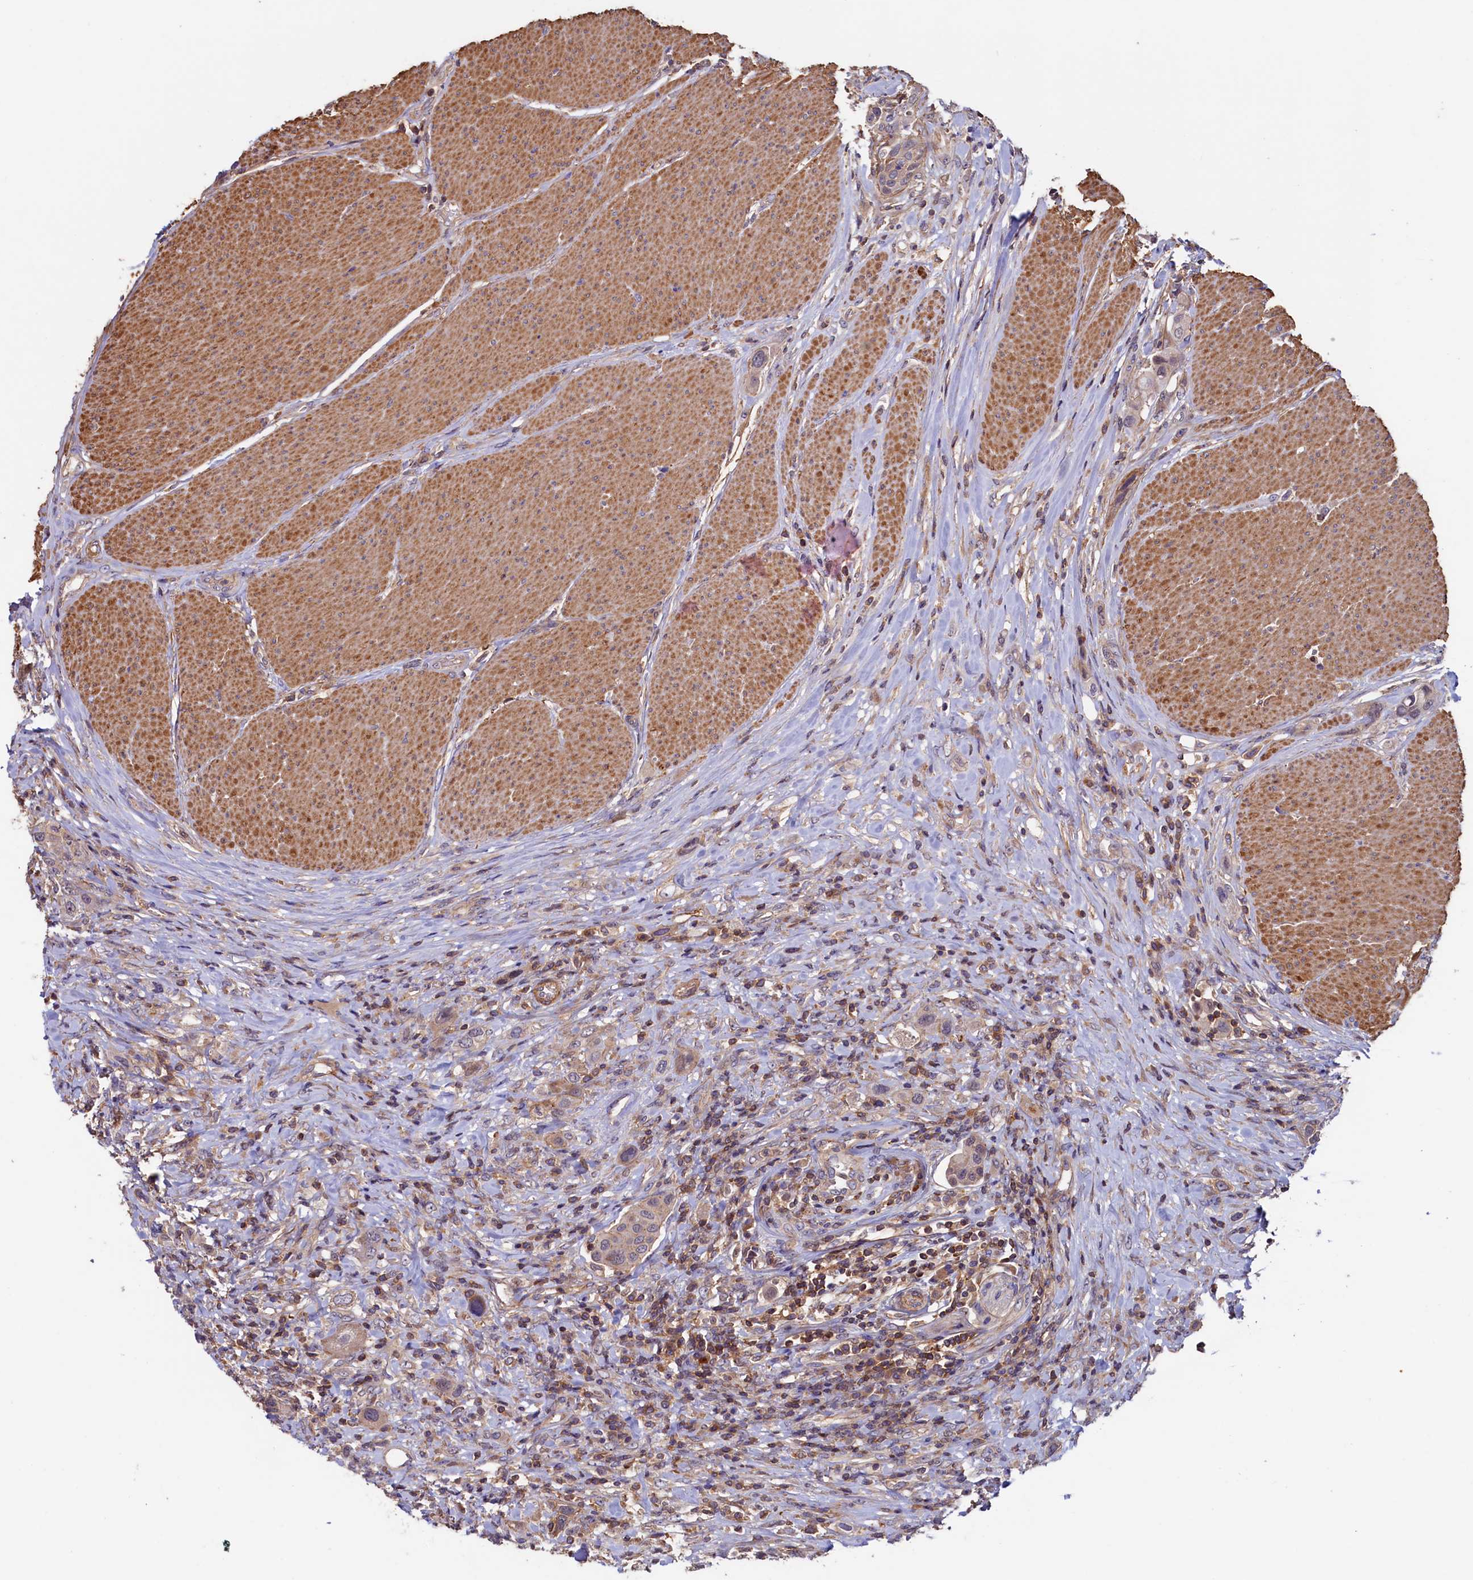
{"staining": {"intensity": "negative", "quantity": "none", "location": "none"}, "tissue": "urothelial cancer", "cell_type": "Tumor cells", "image_type": "cancer", "snomed": [{"axis": "morphology", "description": "Urothelial carcinoma, High grade"}, {"axis": "topography", "description": "Urinary bladder"}], "caption": "Micrograph shows no protein positivity in tumor cells of urothelial carcinoma (high-grade) tissue.", "gene": "DUOXA1", "patient": {"sex": "male", "age": 50}}